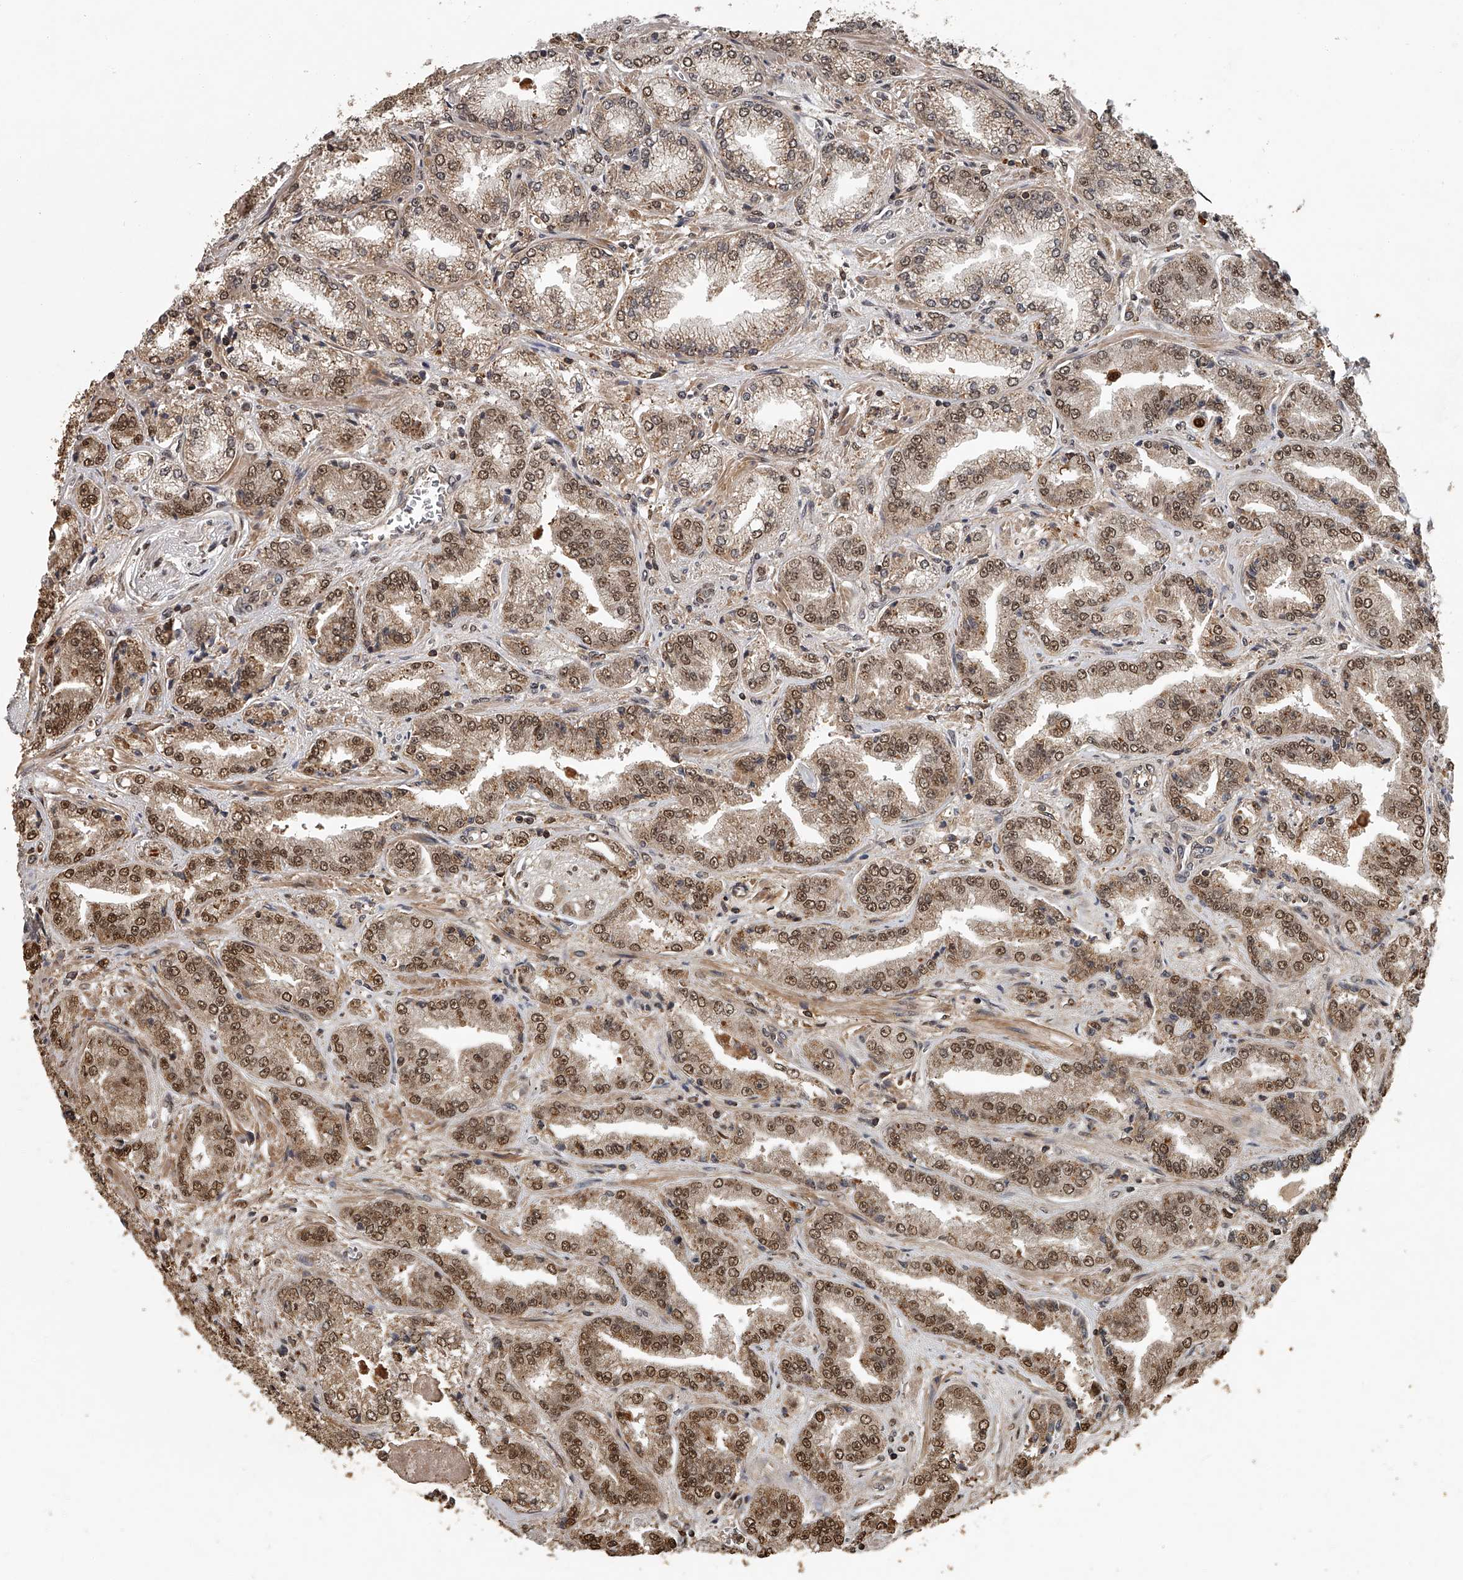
{"staining": {"intensity": "moderate", "quantity": ">75%", "location": "cytoplasmic/membranous,nuclear"}, "tissue": "prostate cancer", "cell_type": "Tumor cells", "image_type": "cancer", "snomed": [{"axis": "morphology", "description": "Adenocarcinoma, High grade"}, {"axis": "topography", "description": "Prostate"}], "caption": "Immunohistochemistry (IHC) staining of prostate cancer (high-grade adenocarcinoma), which shows medium levels of moderate cytoplasmic/membranous and nuclear staining in about >75% of tumor cells indicating moderate cytoplasmic/membranous and nuclear protein expression. The staining was performed using DAB (3,3'-diaminobenzidine) (brown) for protein detection and nuclei were counterstained in hematoxylin (blue).", "gene": "PLEKHG1", "patient": {"sex": "male", "age": 71}}